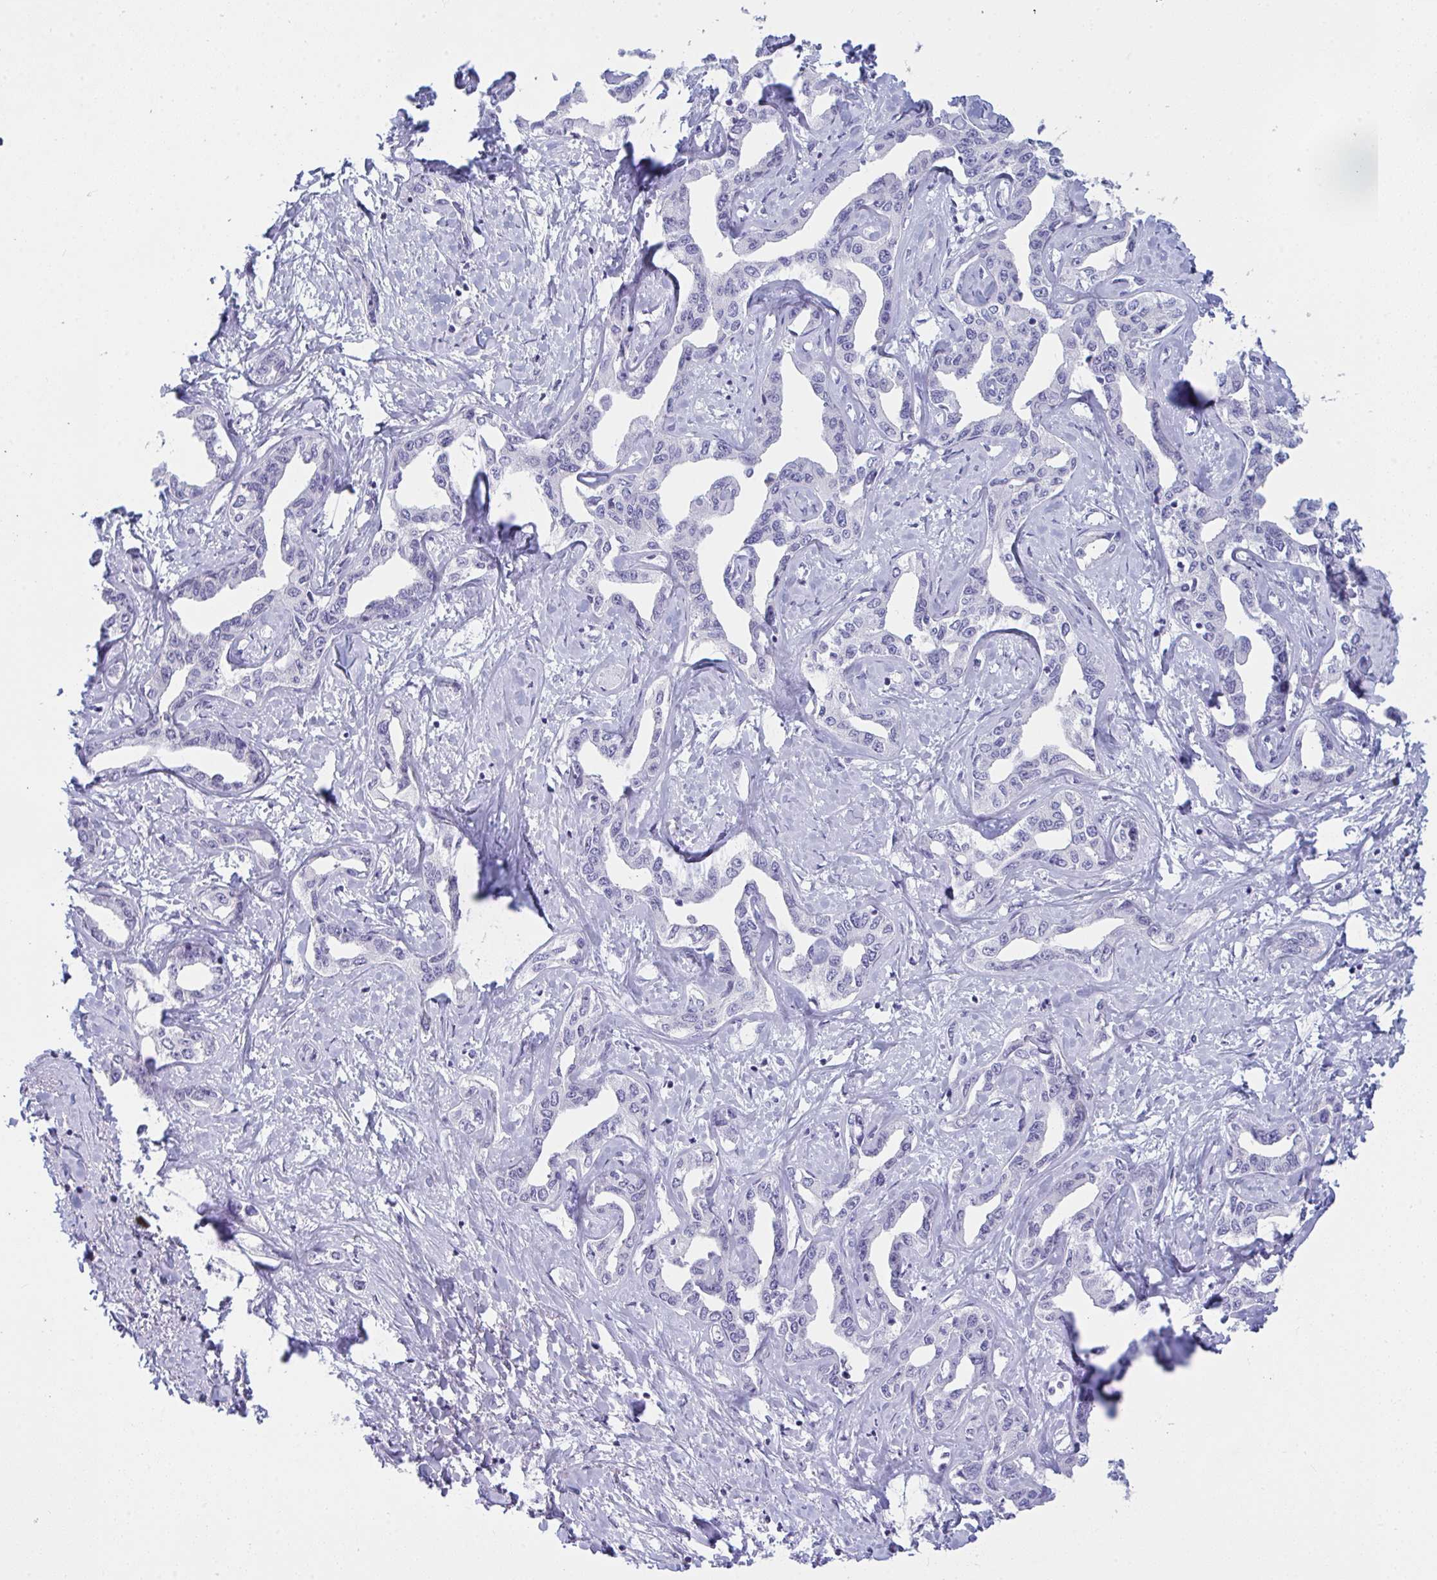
{"staining": {"intensity": "negative", "quantity": "none", "location": "none"}, "tissue": "liver cancer", "cell_type": "Tumor cells", "image_type": "cancer", "snomed": [{"axis": "morphology", "description": "Cholangiocarcinoma"}, {"axis": "topography", "description": "Liver"}], "caption": "Tumor cells are negative for brown protein staining in liver cancer.", "gene": "PRDM9", "patient": {"sex": "male", "age": 59}}